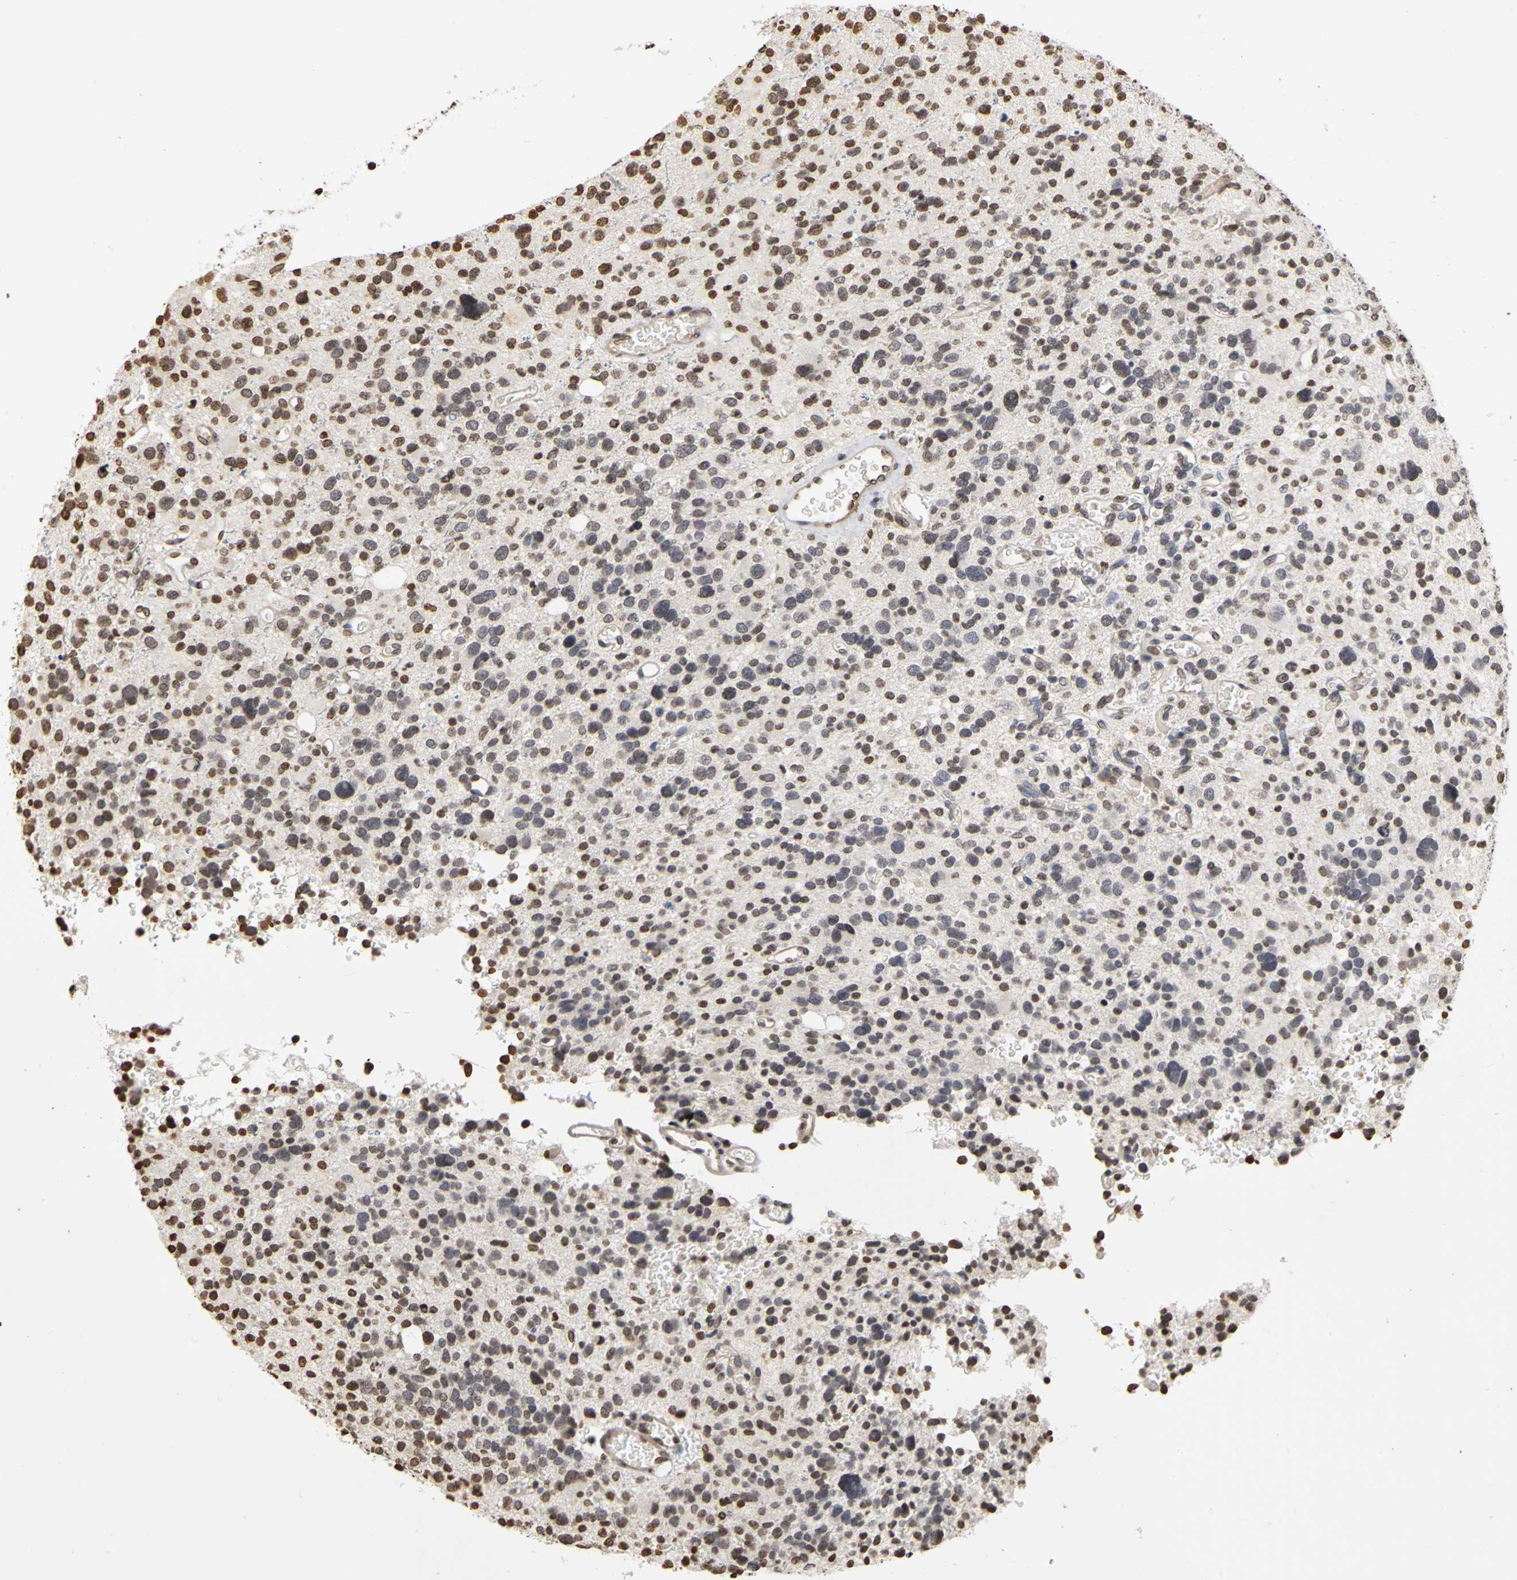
{"staining": {"intensity": "moderate", "quantity": "<25%", "location": "nuclear"}, "tissue": "glioma", "cell_type": "Tumor cells", "image_type": "cancer", "snomed": [{"axis": "morphology", "description": "Glioma, malignant, High grade"}, {"axis": "topography", "description": "Brain"}], "caption": "An immunohistochemistry image of neoplastic tissue is shown. Protein staining in brown labels moderate nuclear positivity in malignant glioma (high-grade) within tumor cells. Nuclei are stained in blue.", "gene": "ERCC2", "patient": {"sex": "male", "age": 48}}